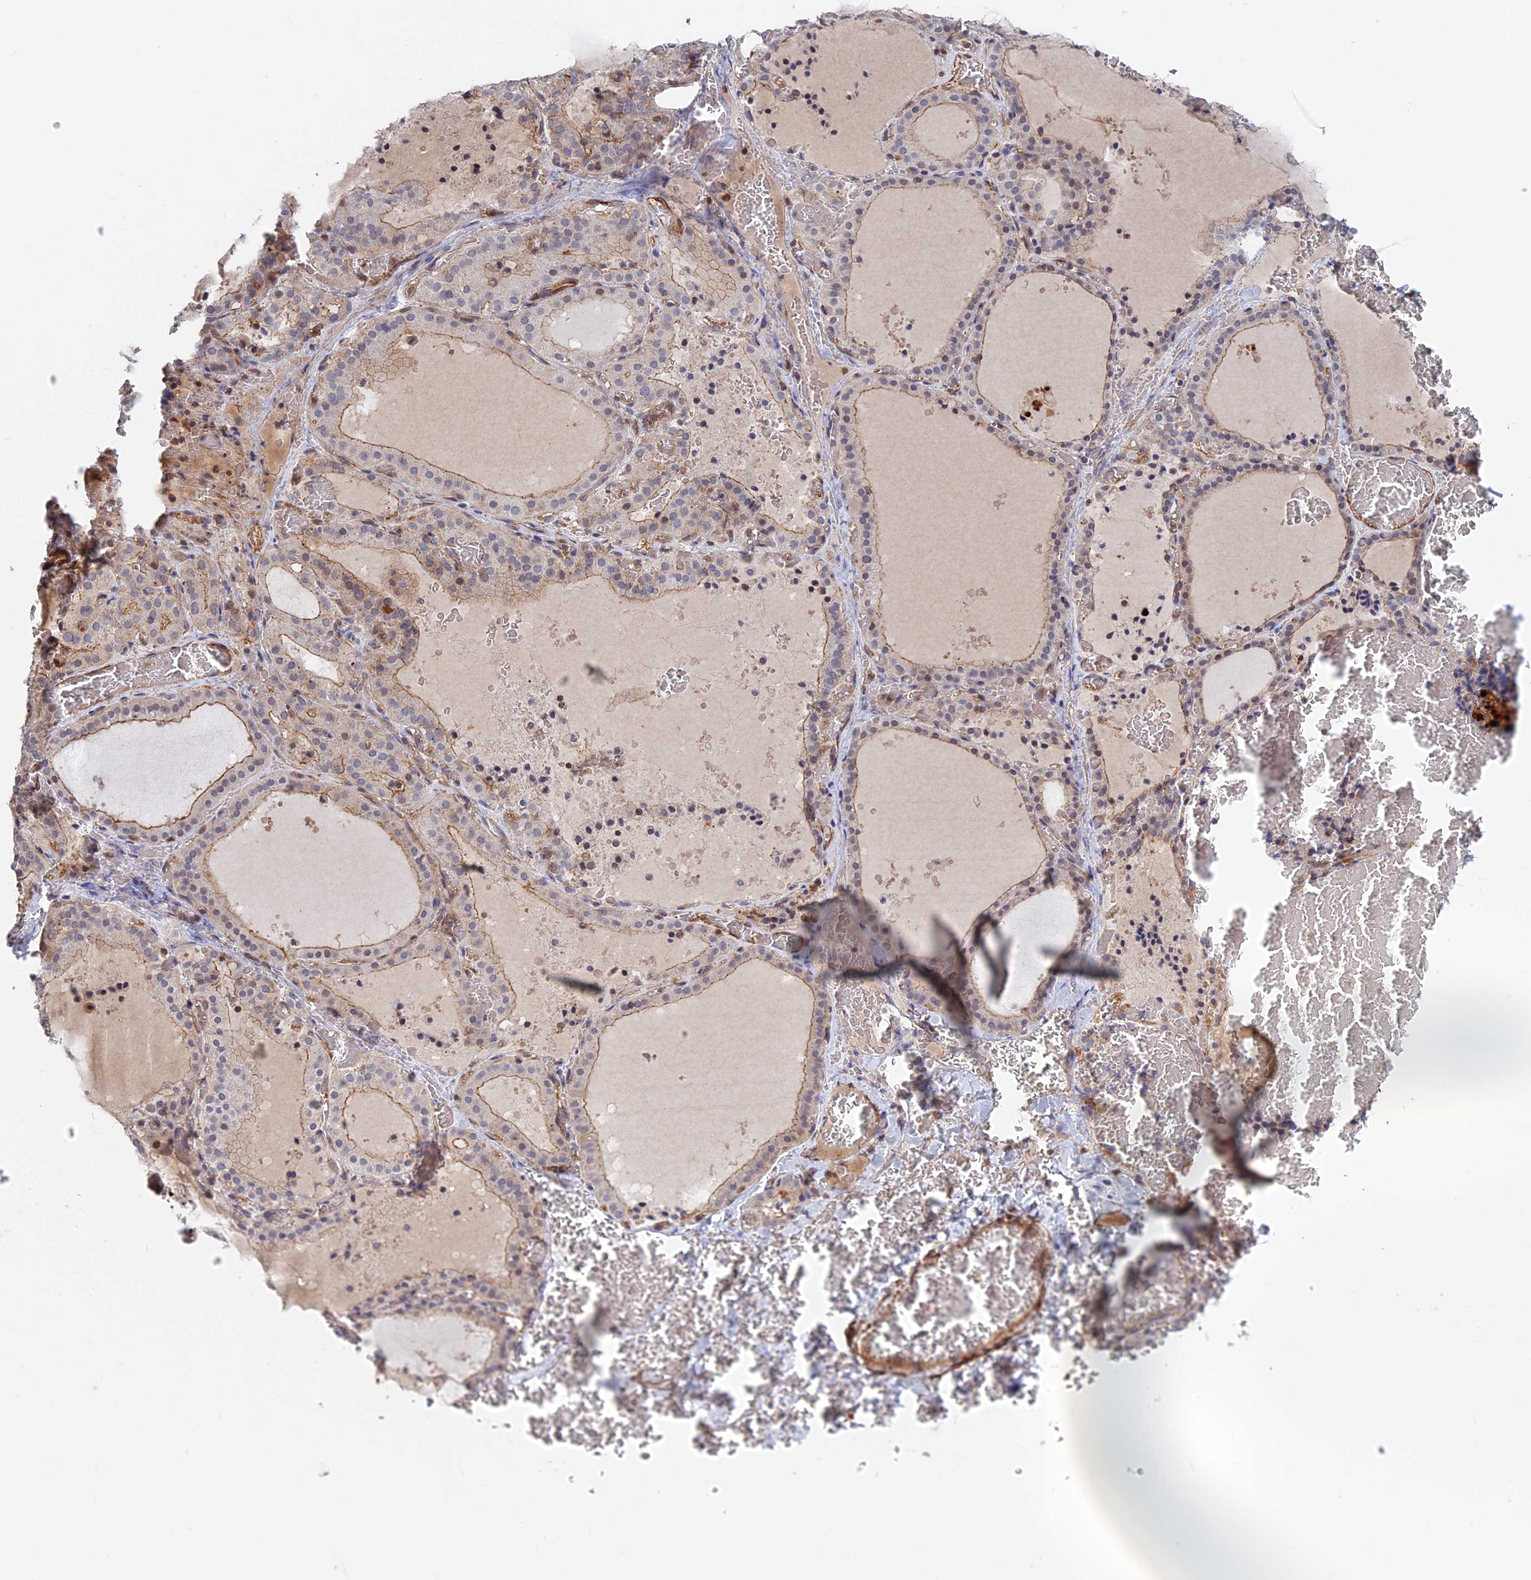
{"staining": {"intensity": "moderate", "quantity": "25%-75%", "location": "cytoplasmic/membranous,nuclear"}, "tissue": "thyroid gland", "cell_type": "Glandular cells", "image_type": "normal", "snomed": [{"axis": "morphology", "description": "Normal tissue, NOS"}, {"axis": "topography", "description": "Thyroid gland"}], "caption": "Moderate cytoplasmic/membranous,nuclear staining for a protein is identified in about 25%-75% of glandular cells of normal thyroid gland using immunohistochemistry.", "gene": "LYPD5", "patient": {"sex": "female", "age": 39}}